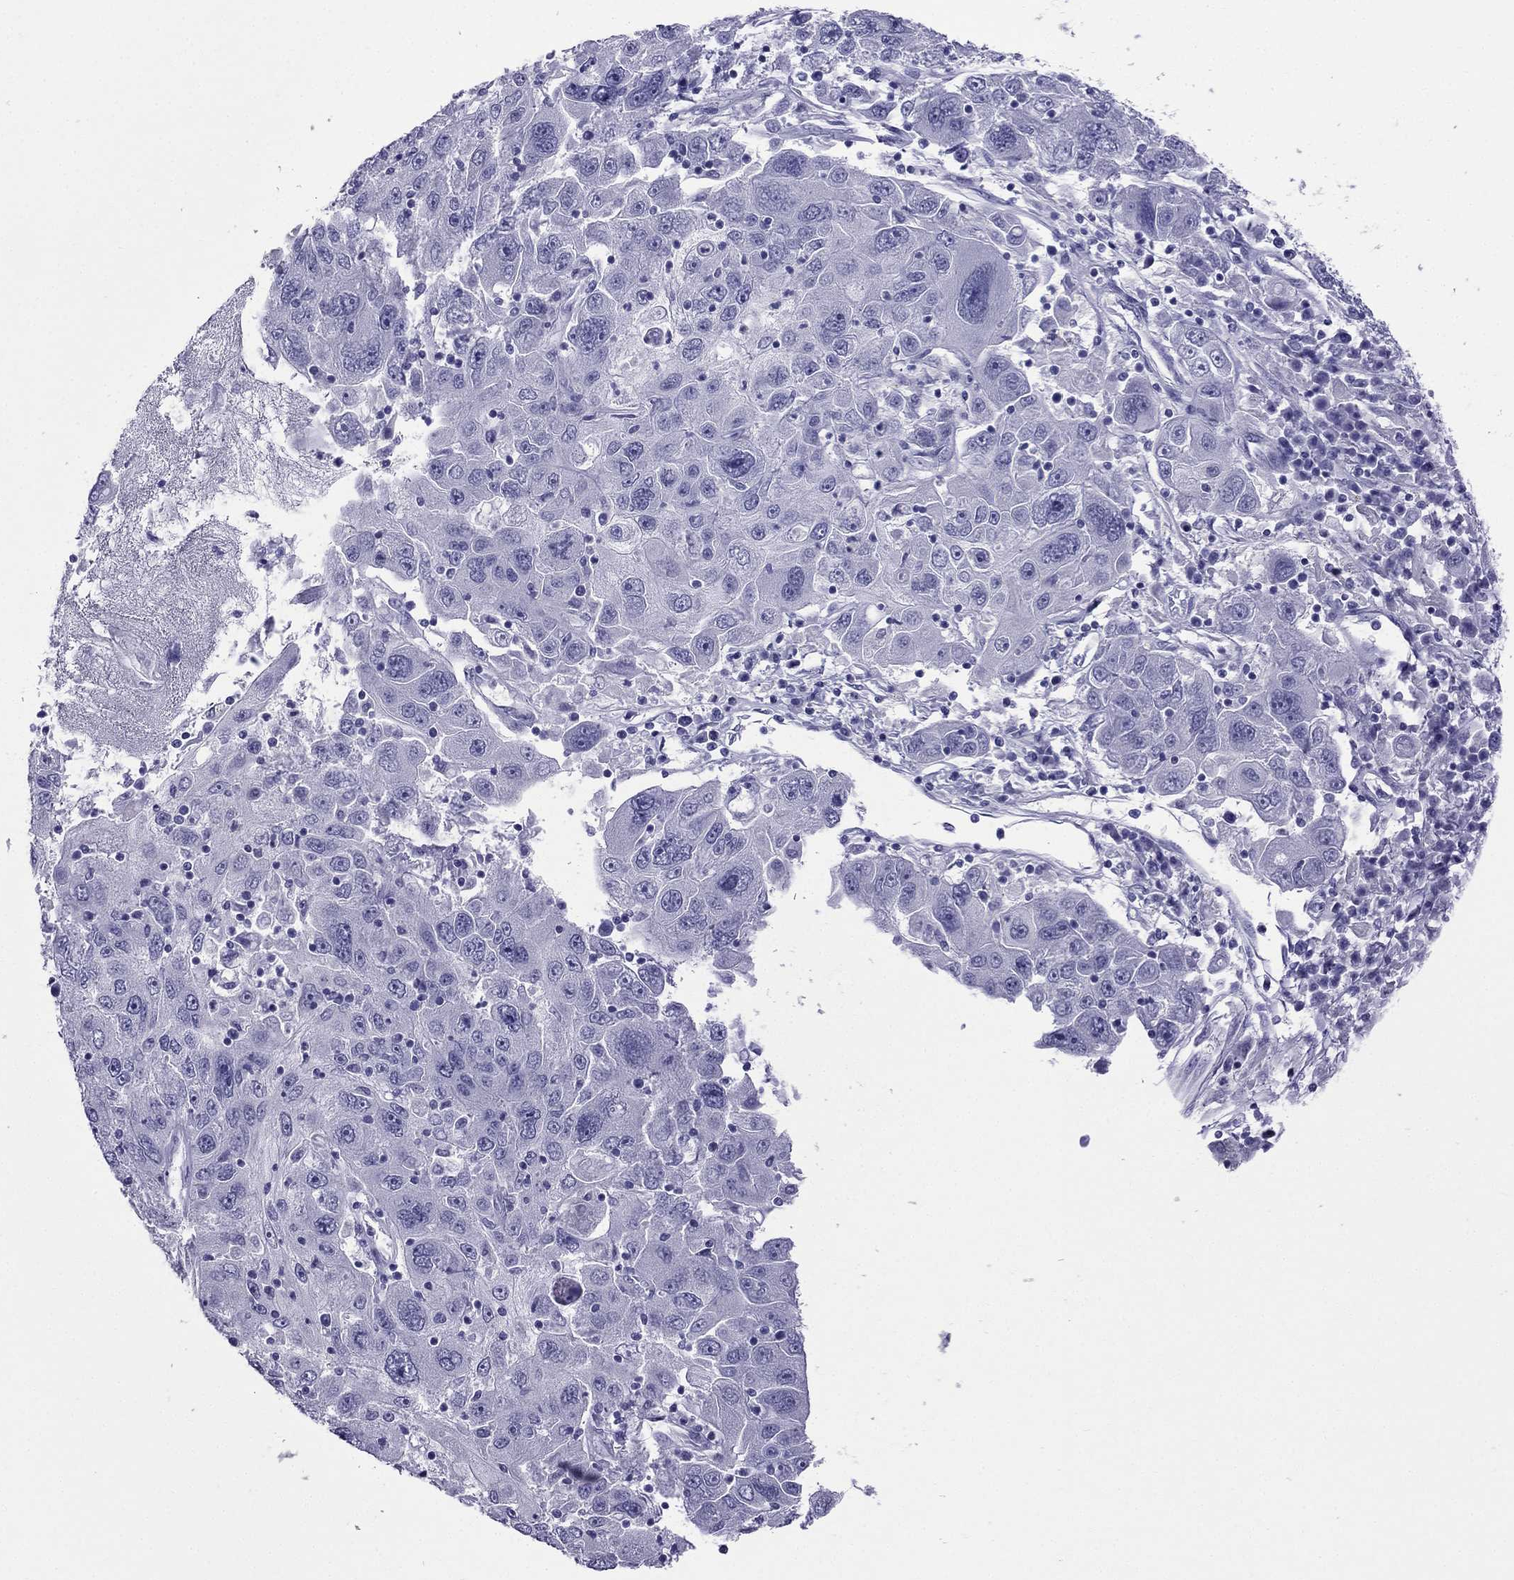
{"staining": {"intensity": "negative", "quantity": "none", "location": "none"}, "tissue": "stomach cancer", "cell_type": "Tumor cells", "image_type": "cancer", "snomed": [{"axis": "morphology", "description": "Adenocarcinoma, NOS"}, {"axis": "topography", "description": "Stomach"}], "caption": "Immunohistochemistry (IHC) photomicrograph of human stomach cancer stained for a protein (brown), which displays no positivity in tumor cells.", "gene": "ARR3", "patient": {"sex": "male", "age": 56}}